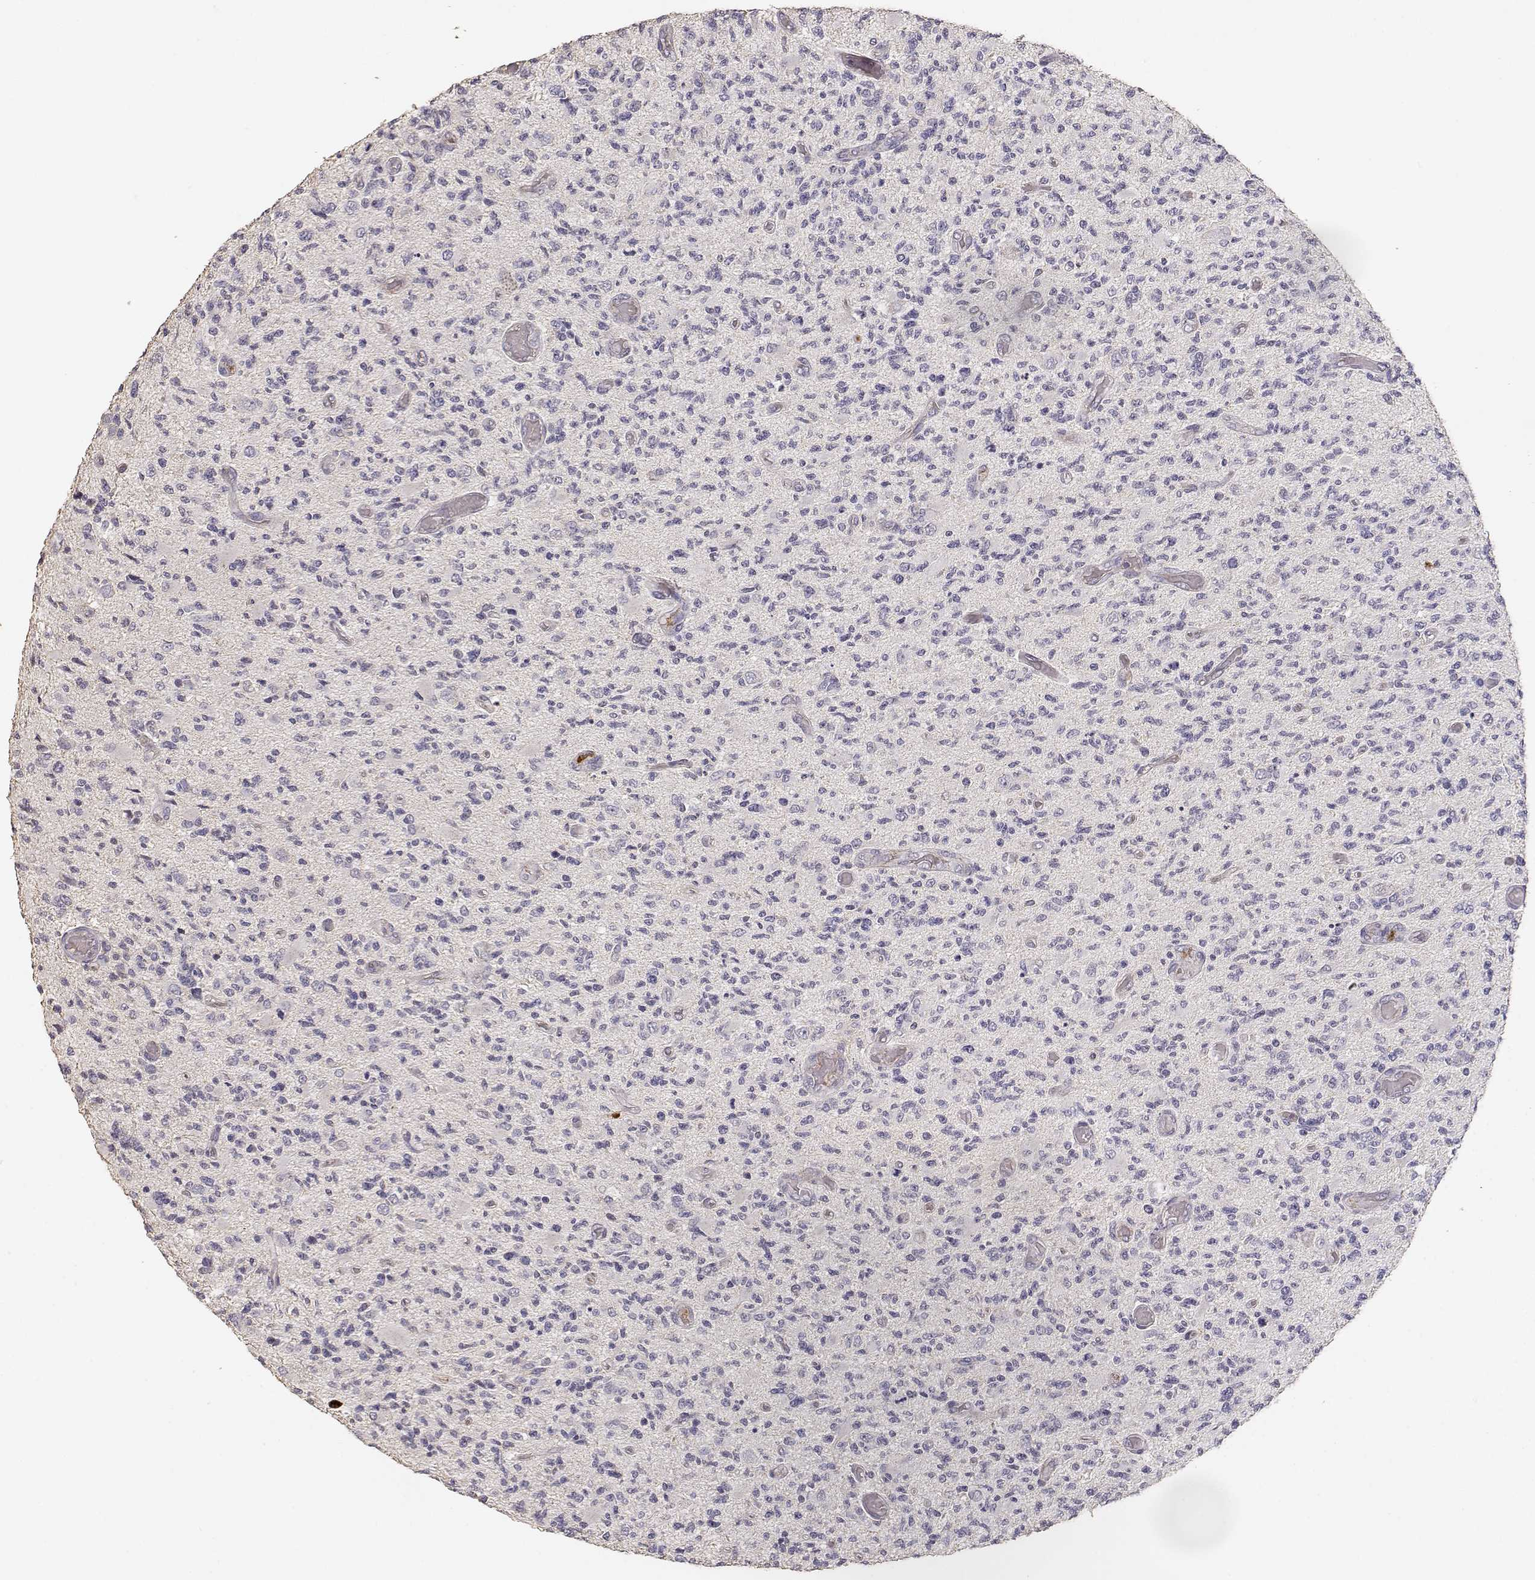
{"staining": {"intensity": "negative", "quantity": "none", "location": "none"}, "tissue": "glioma", "cell_type": "Tumor cells", "image_type": "cancer", "snomed": [{"axis": "morphology", "description": "Glioma, malignant, High grade"}, {"axis": "topography", "description": "Brain"}], "caption": "Immunohistochemical staining of glioma exhibits no significant positivity in tumor cells.", "gene": "TNFRSF10C", "patient": {"sex": "female", "age": 63}}